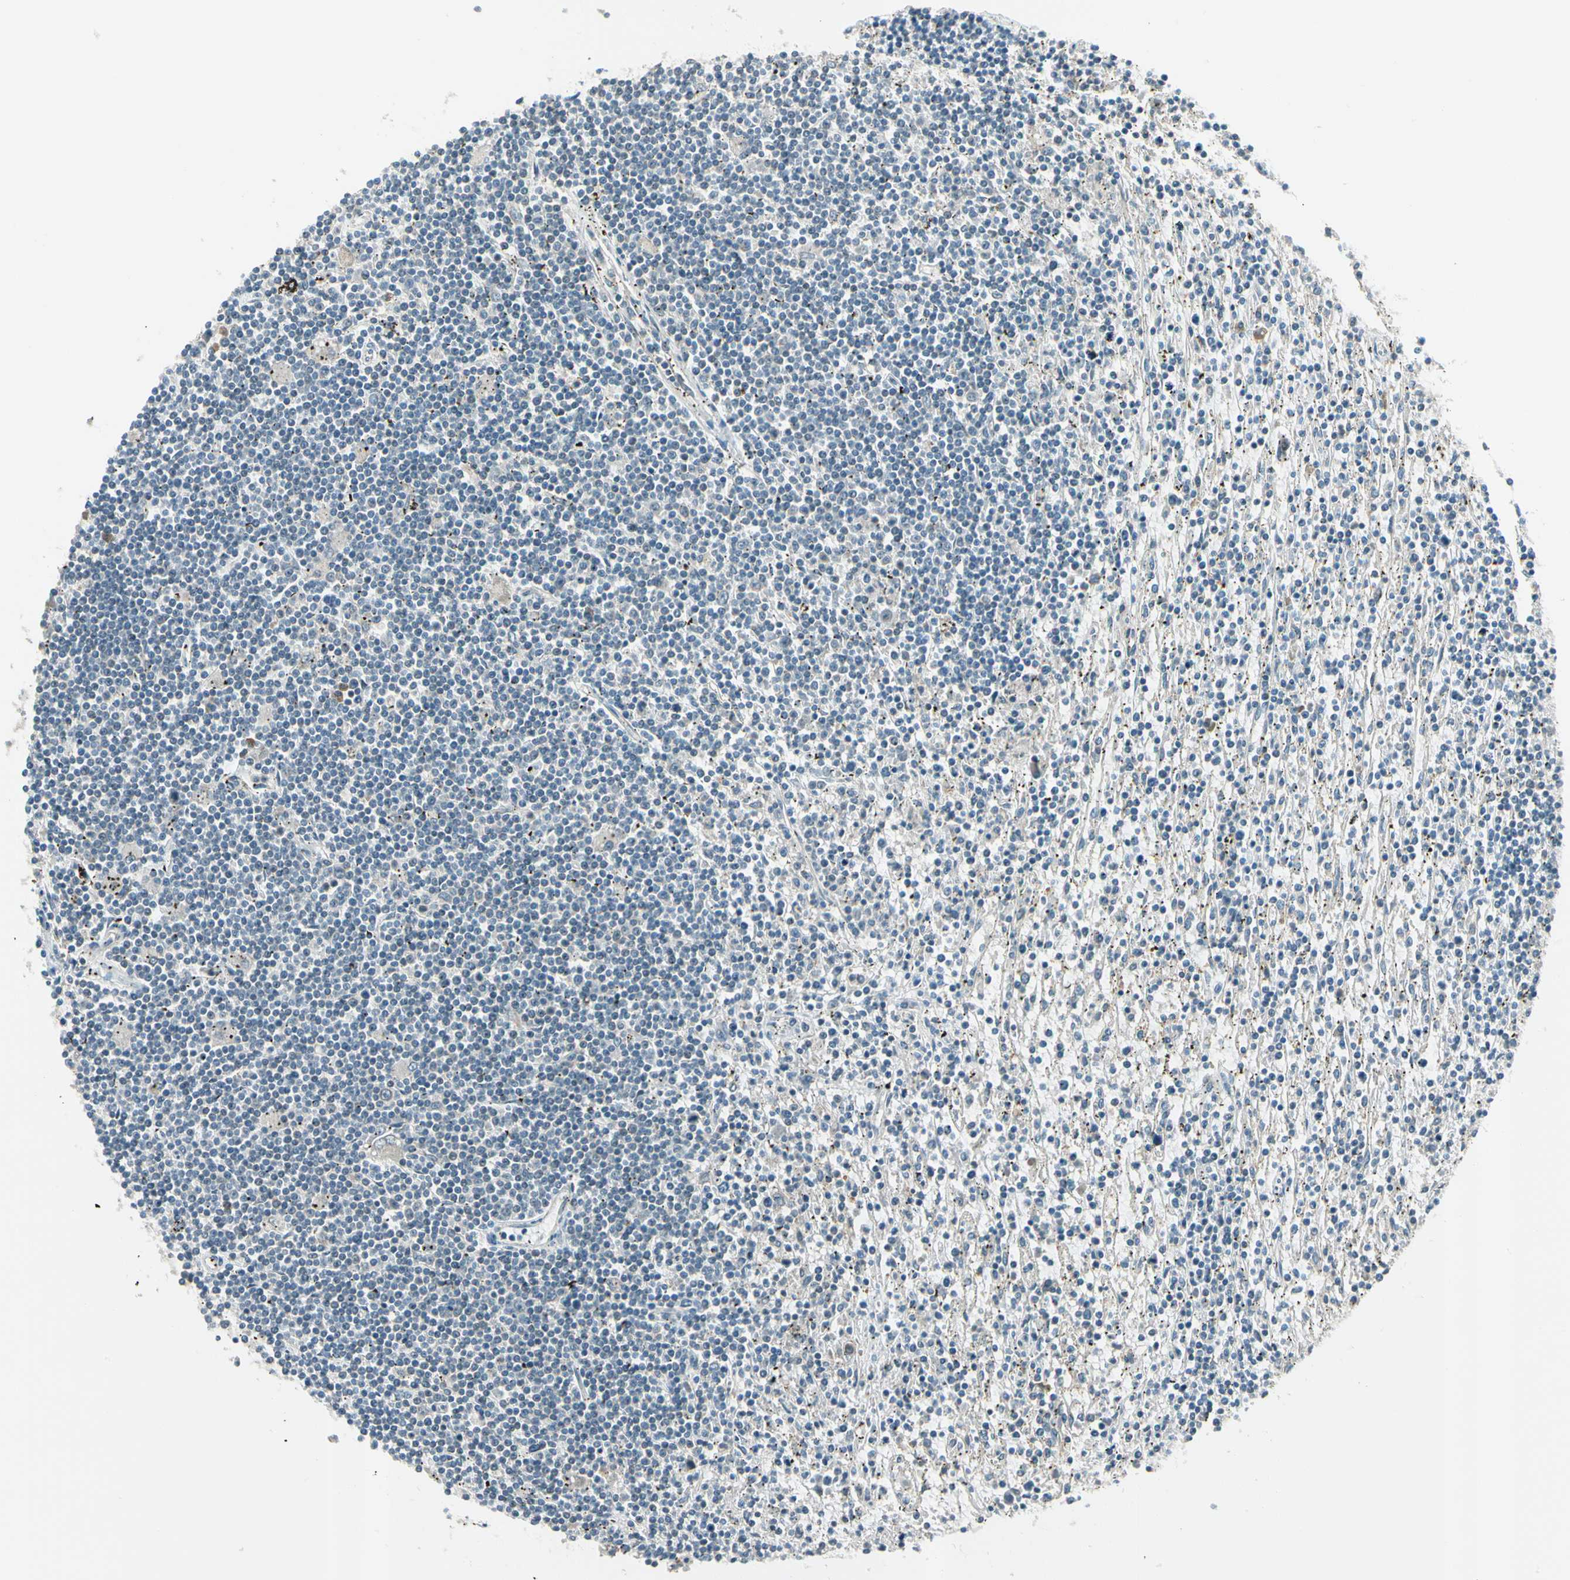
{"staining": {"intensity": "negative", "quantity": "none", "location": "none"}, "tissue": "lymphoma", "cell_type": "Tumor cells", "image_type": "cancer", "snomed": [{"axis": "morphology", "description": "Malignant lymphoma, non-Hodgkin's type, Low grade"}, {"axis": "topography", "description": "Spleen"}], "caption": "Micrograph shows no significant protein staining in tumor cells of malignant lymphoma, non-Hodgkin's type (low-grade).", "gene": "BNIP1", "patient": {"sex": "male", "age": 76}}